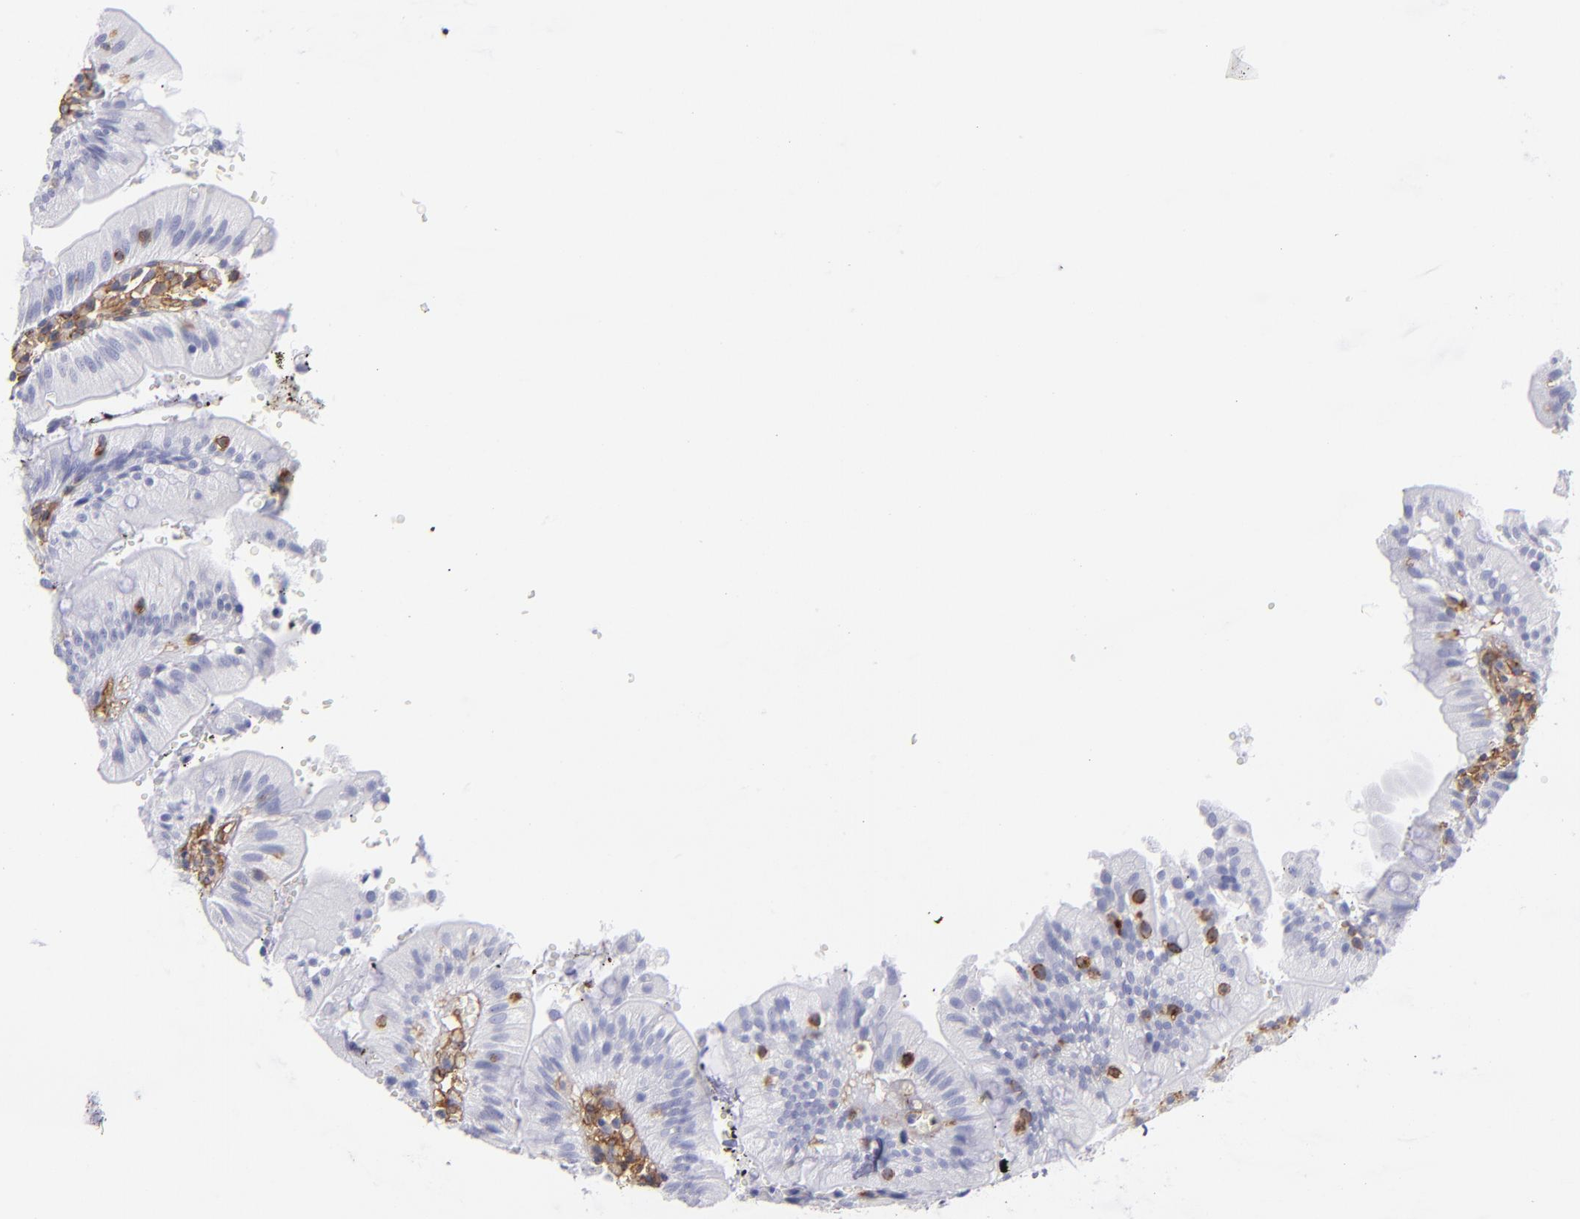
{"staining": {"intensity": "negative", "quantity": "none", "location": "none"}, "tissue": "small intestine", "cell_type": "Glandular cells", "image_type": "normal", "snomed": [{"axis": "morphology", "description": "Normal tissue, NOS"}, {"axis": "topography", "description": "Small intestine"}], "caption": "Glandular cells are negative for protein expression in normal human small intestine. (DAB (3,3'-diaminobenzidine) immunohistochemistry (IHC), high magnification).", "gene": "ENTPD1", "patient": {"sex": "male", "age": 71}}